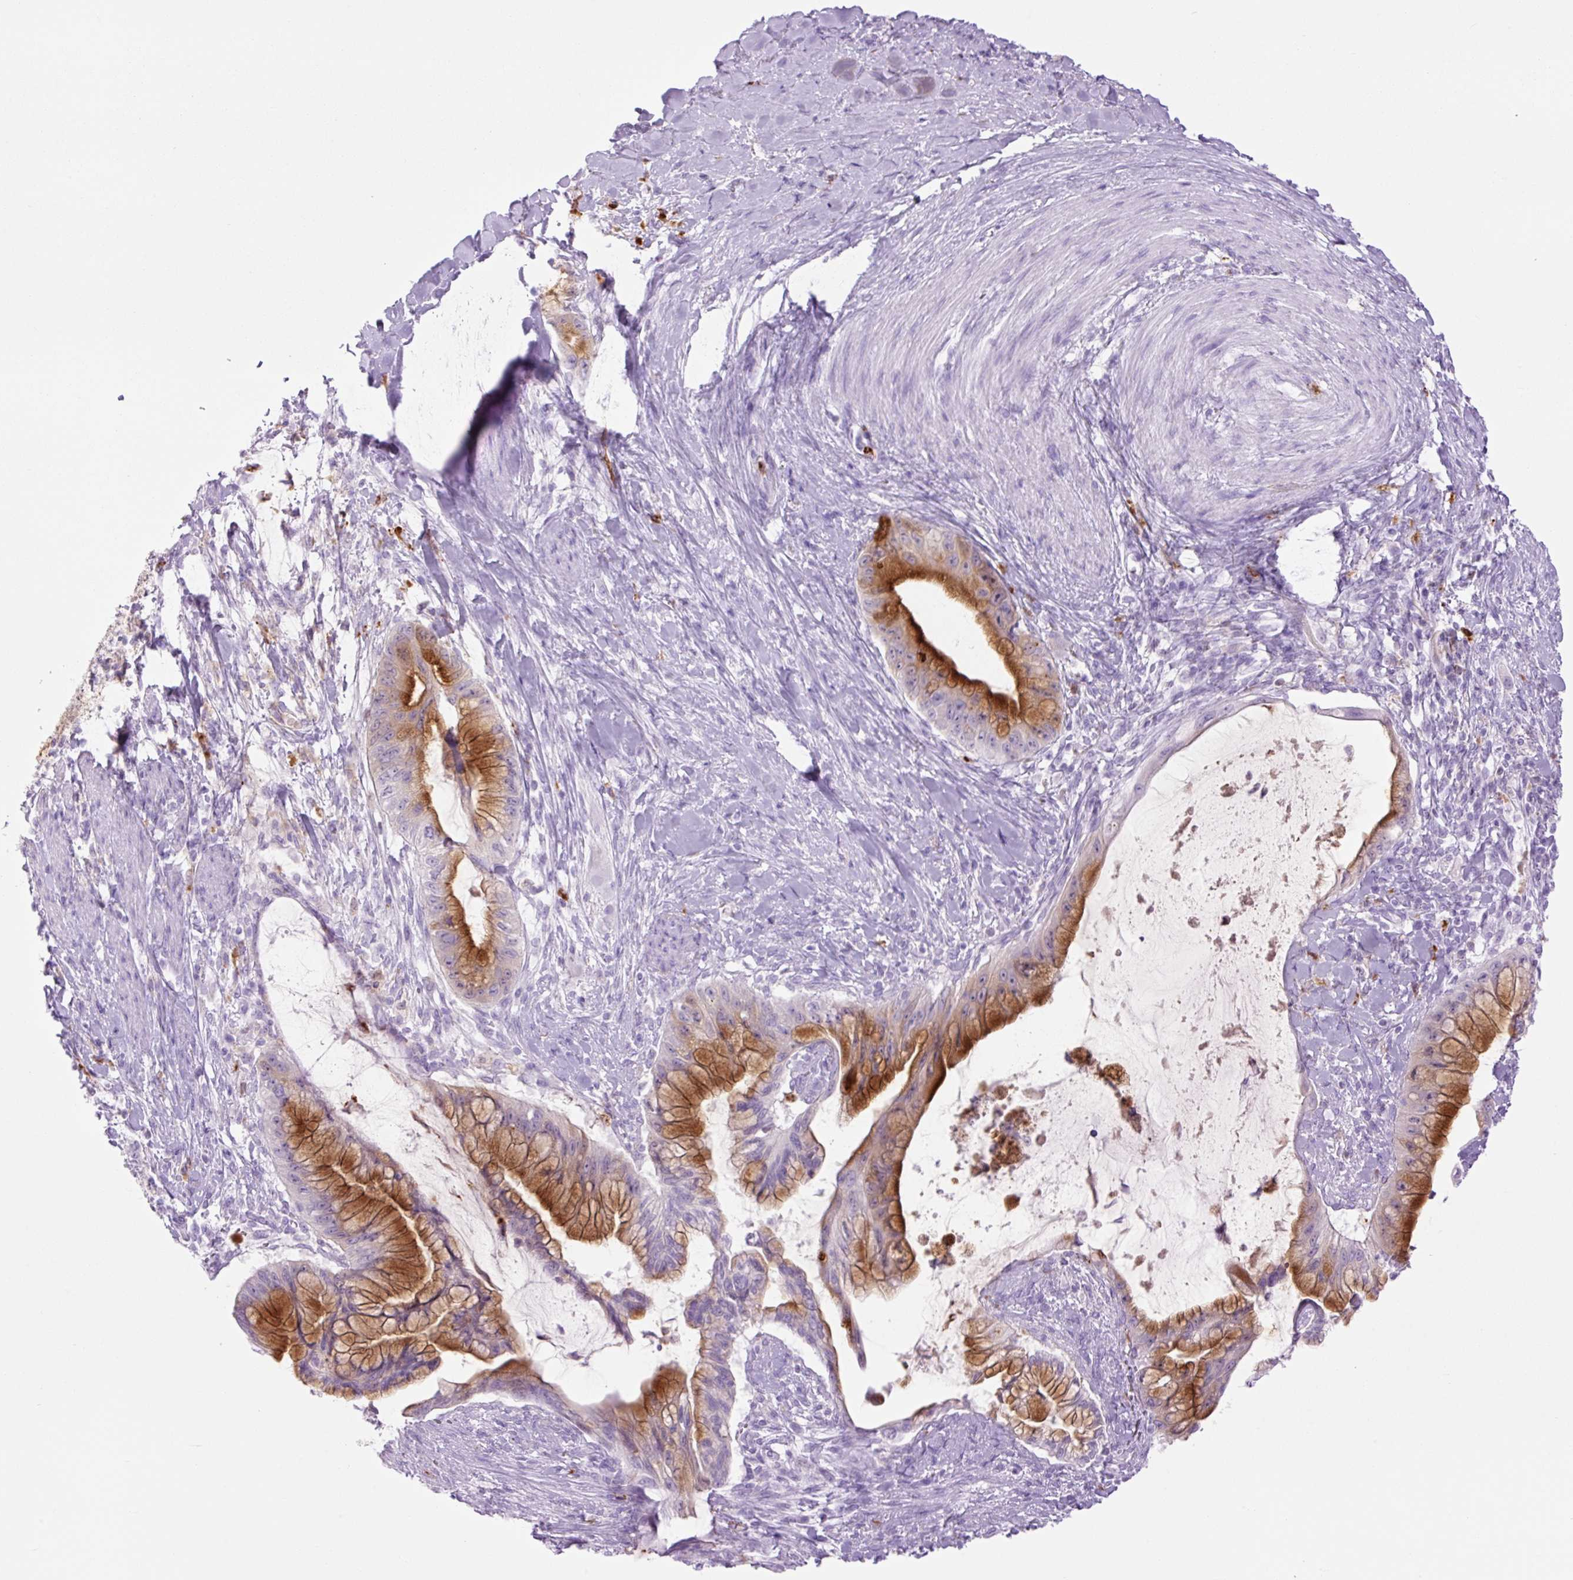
{"staining": {"intensity": "strong", "quantity": "25%-75%", "location": "cytoplasmic/membranous"}, "tissue": "pancreatic cancer", "cell_type": "Tumor cells", "image_type": "cancer", "snomed": [{"axis": "morphology", "description": "Adenocarcinoma, NOS"}, {"axis": "topography", "description": "Pancreas"}], "caption": "A high amount of strong cytoplasmic/membranous positivity is present in approximately 25%-75% of tumor cells in pancreatic cancer (adenocarcinoma) tissue.", "gene": "LYZ", "patient": {"sex": "male", "age": 48}}